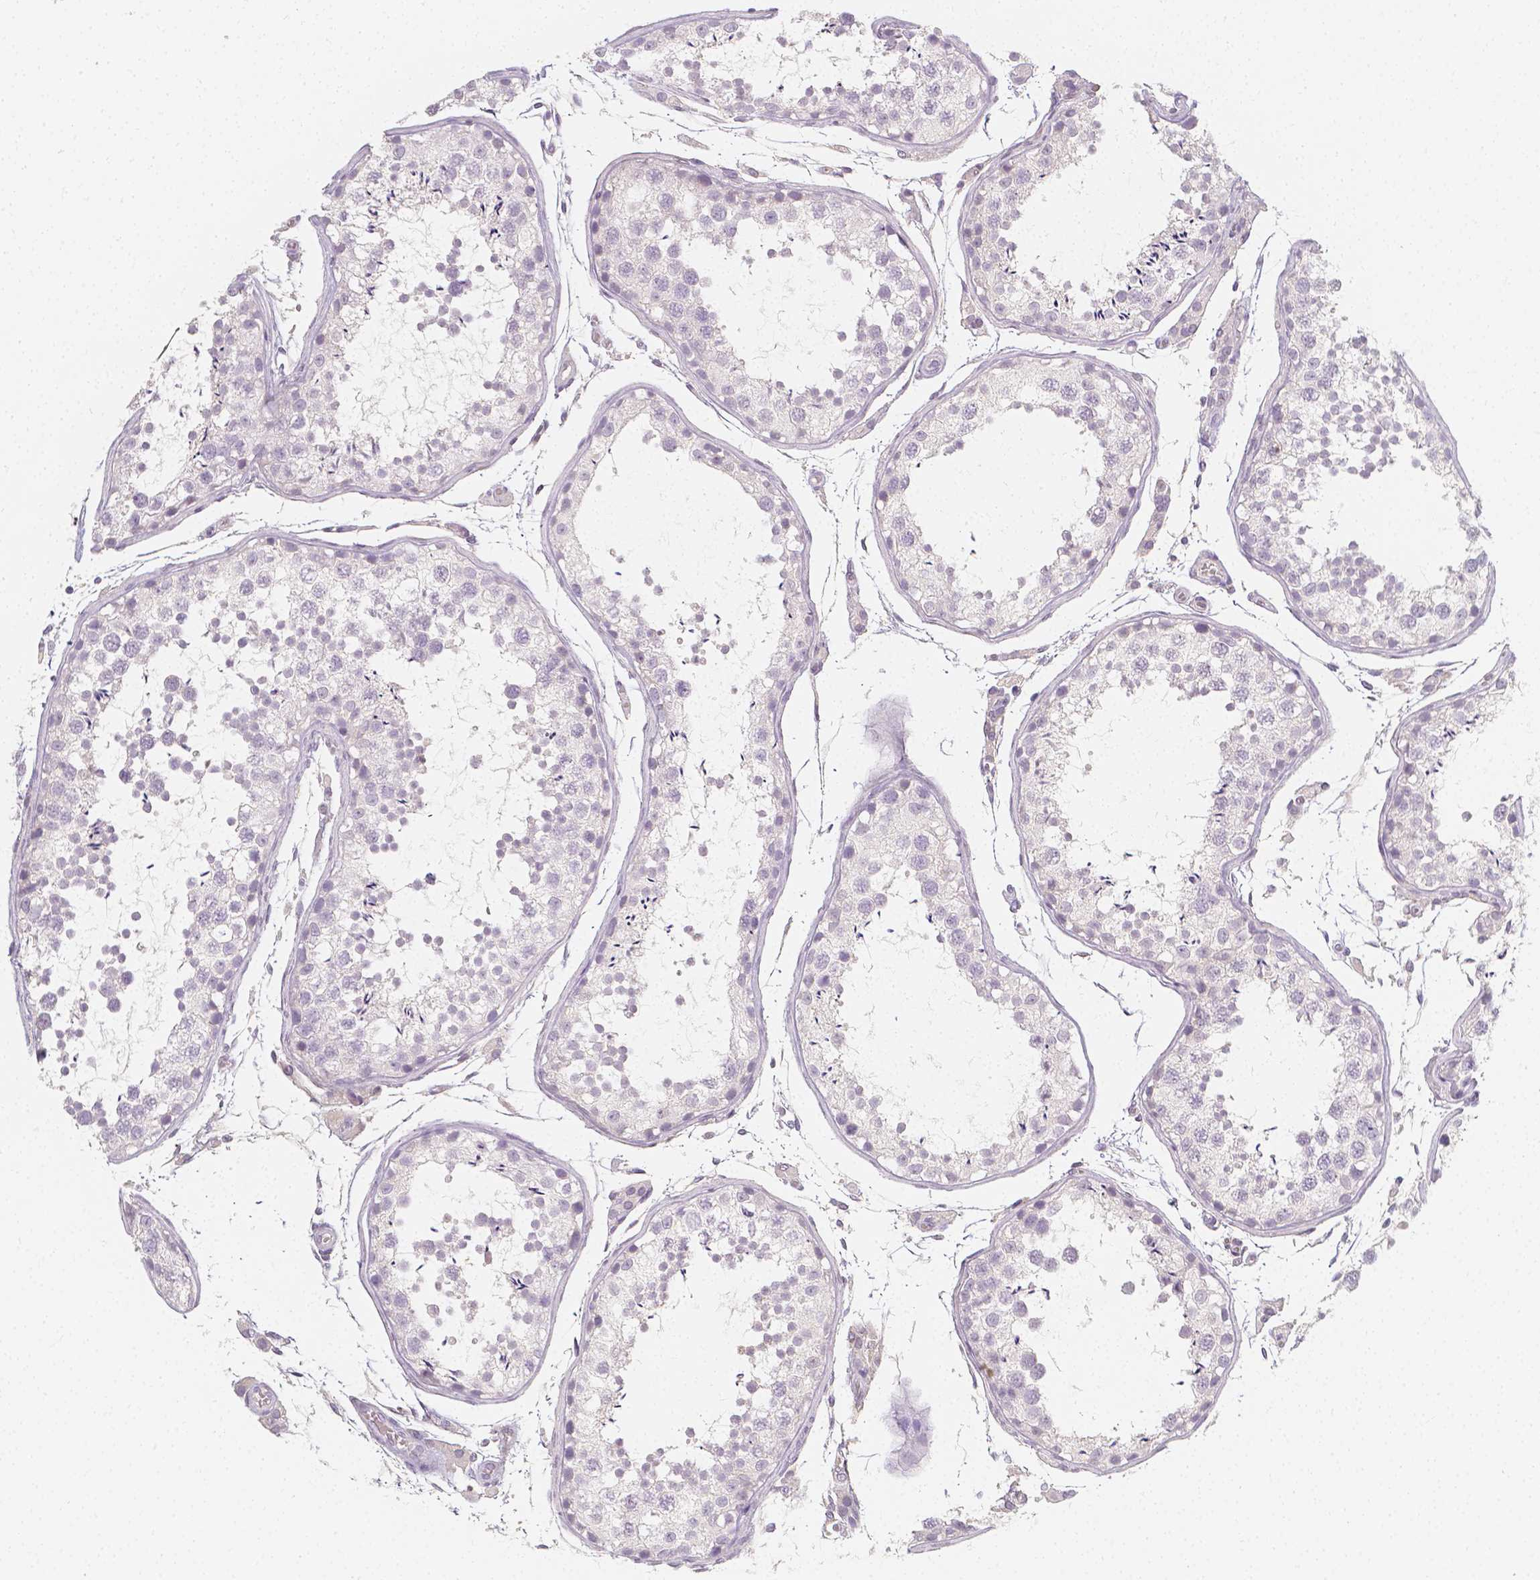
{"staining": {"intensity": "negative", "quantity": "none", "location": "none"}, "tissue": "testis", "cell_type": "Cells in seminiferous ducts", "image_type": "normal", "snomed": [{"axis": "morphology", "description": "Normal tissue, NOS"}, {"axis": "topography", "description": "Testis"}], "caption": "Micrograph shows no significant protein staining in cells in seminiferous ducts of benign testis.", "gene": "THY1", "patient": {"sex": "male", "age": 29}}